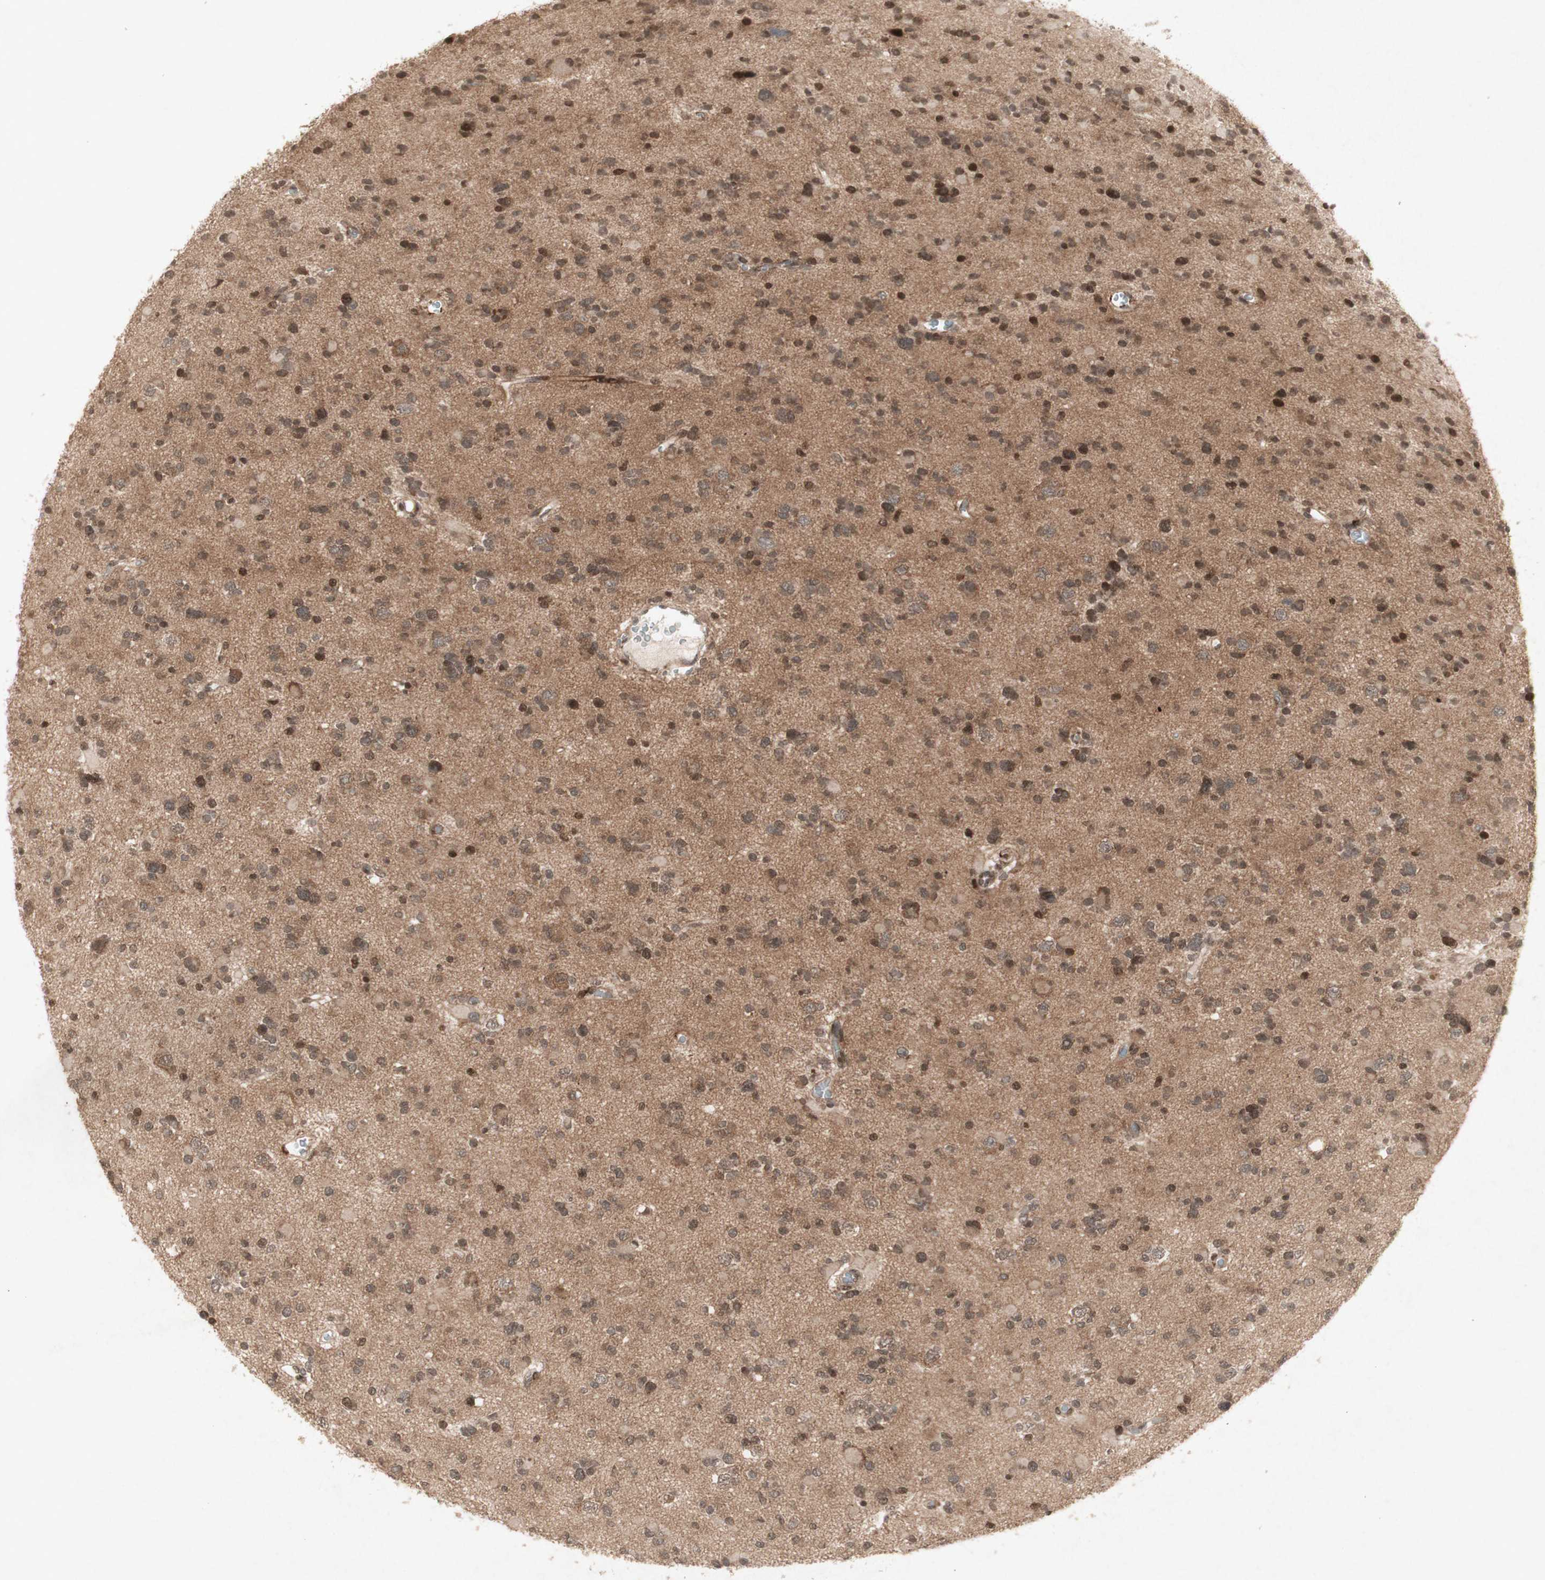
{"staining": {"intensity": "strong", "quantity": "25%-75%", "location": "nuclear"}, "tissue": "glioma", "cell_type": "Tumor cells", "image_type": "cancer", "snomed": [{"axis": "morphology", "description": "Glioma, malignant, Low grade"}, {"axis": "topography", "description": "Brain"}], "caption": "Glioma stained with DAB IHC shows high levels of strong nuclear expression in approximately 25%-75% of tumor cells. (IHC, brightfield microscopy, high magnification).", "gene": "PLXNA1", "patient": {"sex": "female", "age": 22}}